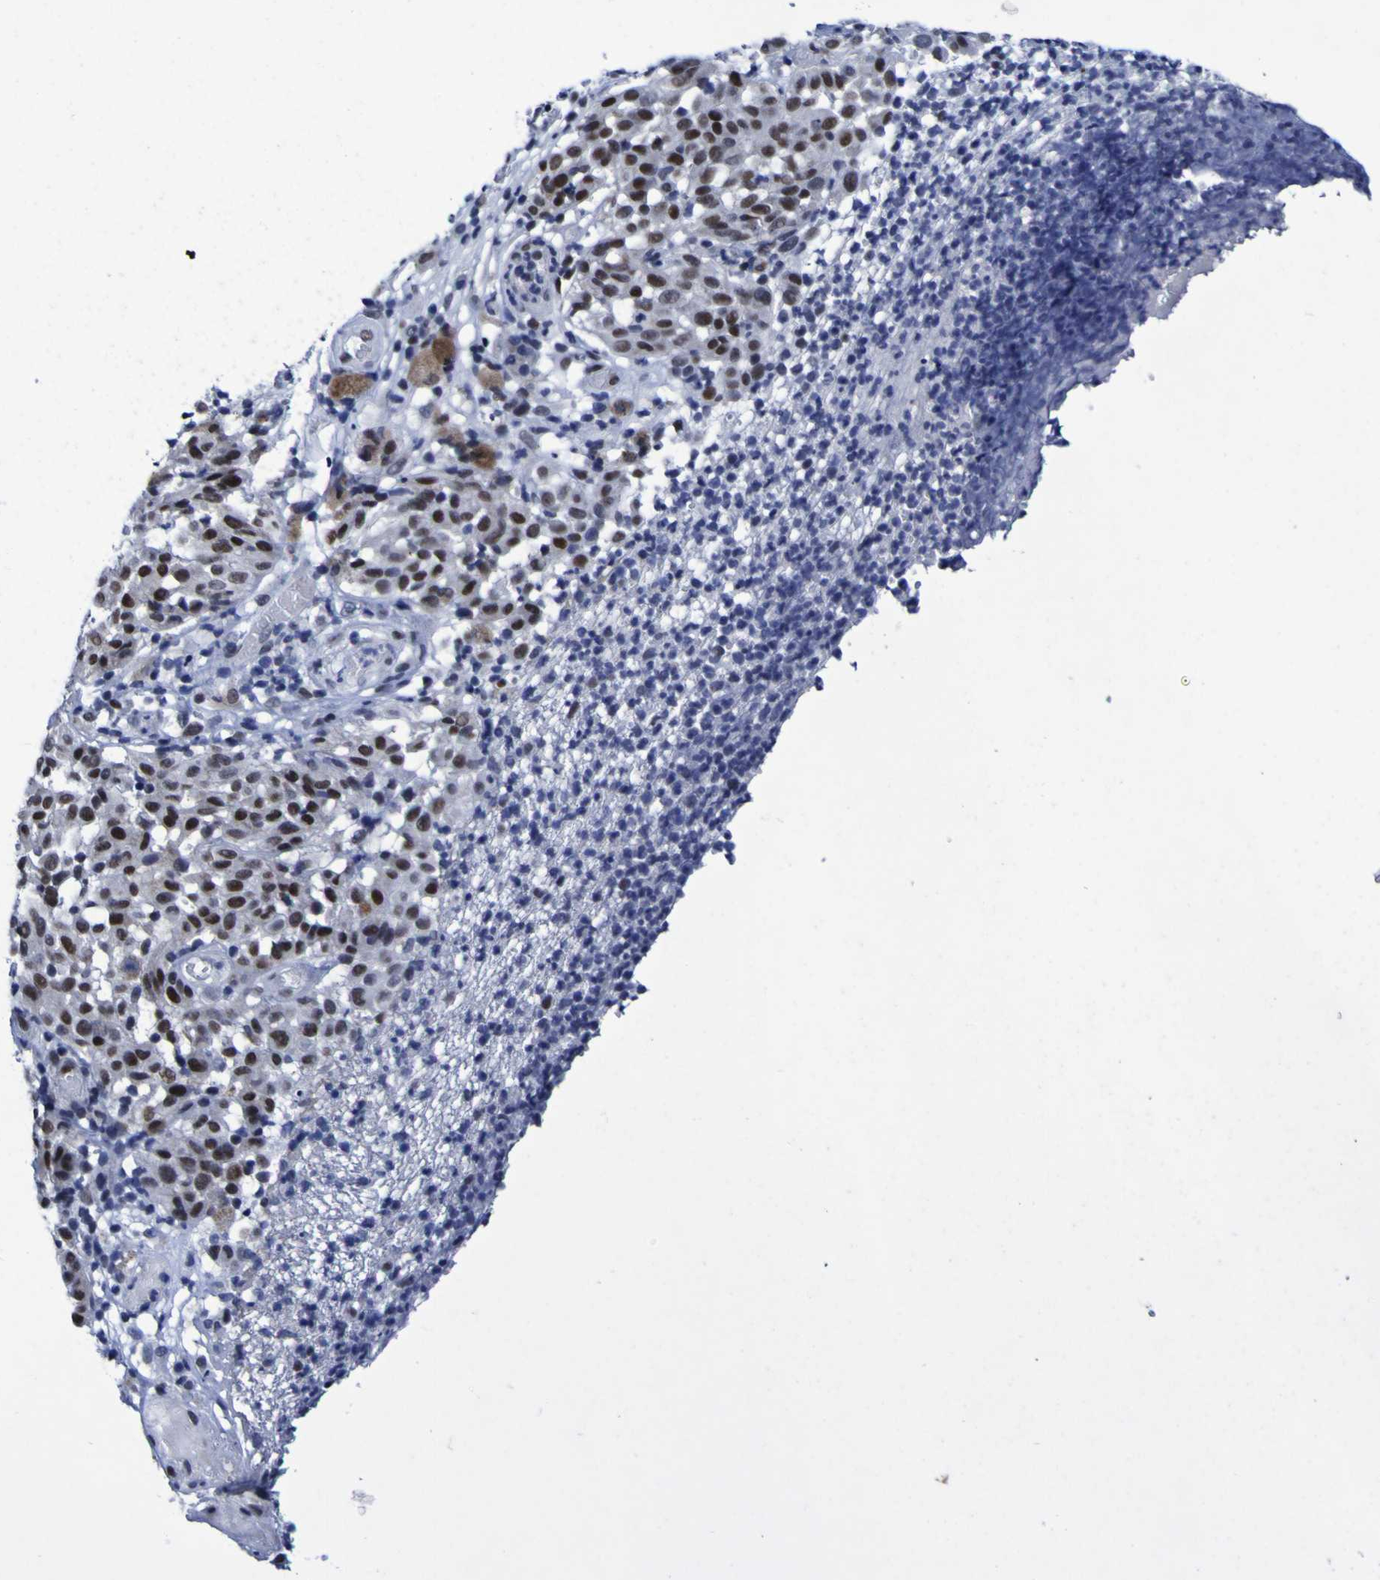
{"staining": {"intensity": "strong", "quantity": ">75%", "location": "nuclear"}, "tissue": "melanoma", "cell_type": "Tumor cells", "image_type": "cancer", "snomed": [{"axis": "morphology", "description": "Malignant melanoma, NOS"}, {"axis": "topography", "description": "Skin"}], "caption": "A high-resolution micrograph shows immunohistochemistry (IHC) staining of melanoma, which shows strong nuclear expression in about >75% of tumor cells. (brown staining indicates protein expression, while blue staining denotes nuclei).", "gene": "MBD3", "patient": {"sex": "female", "age": 46}}